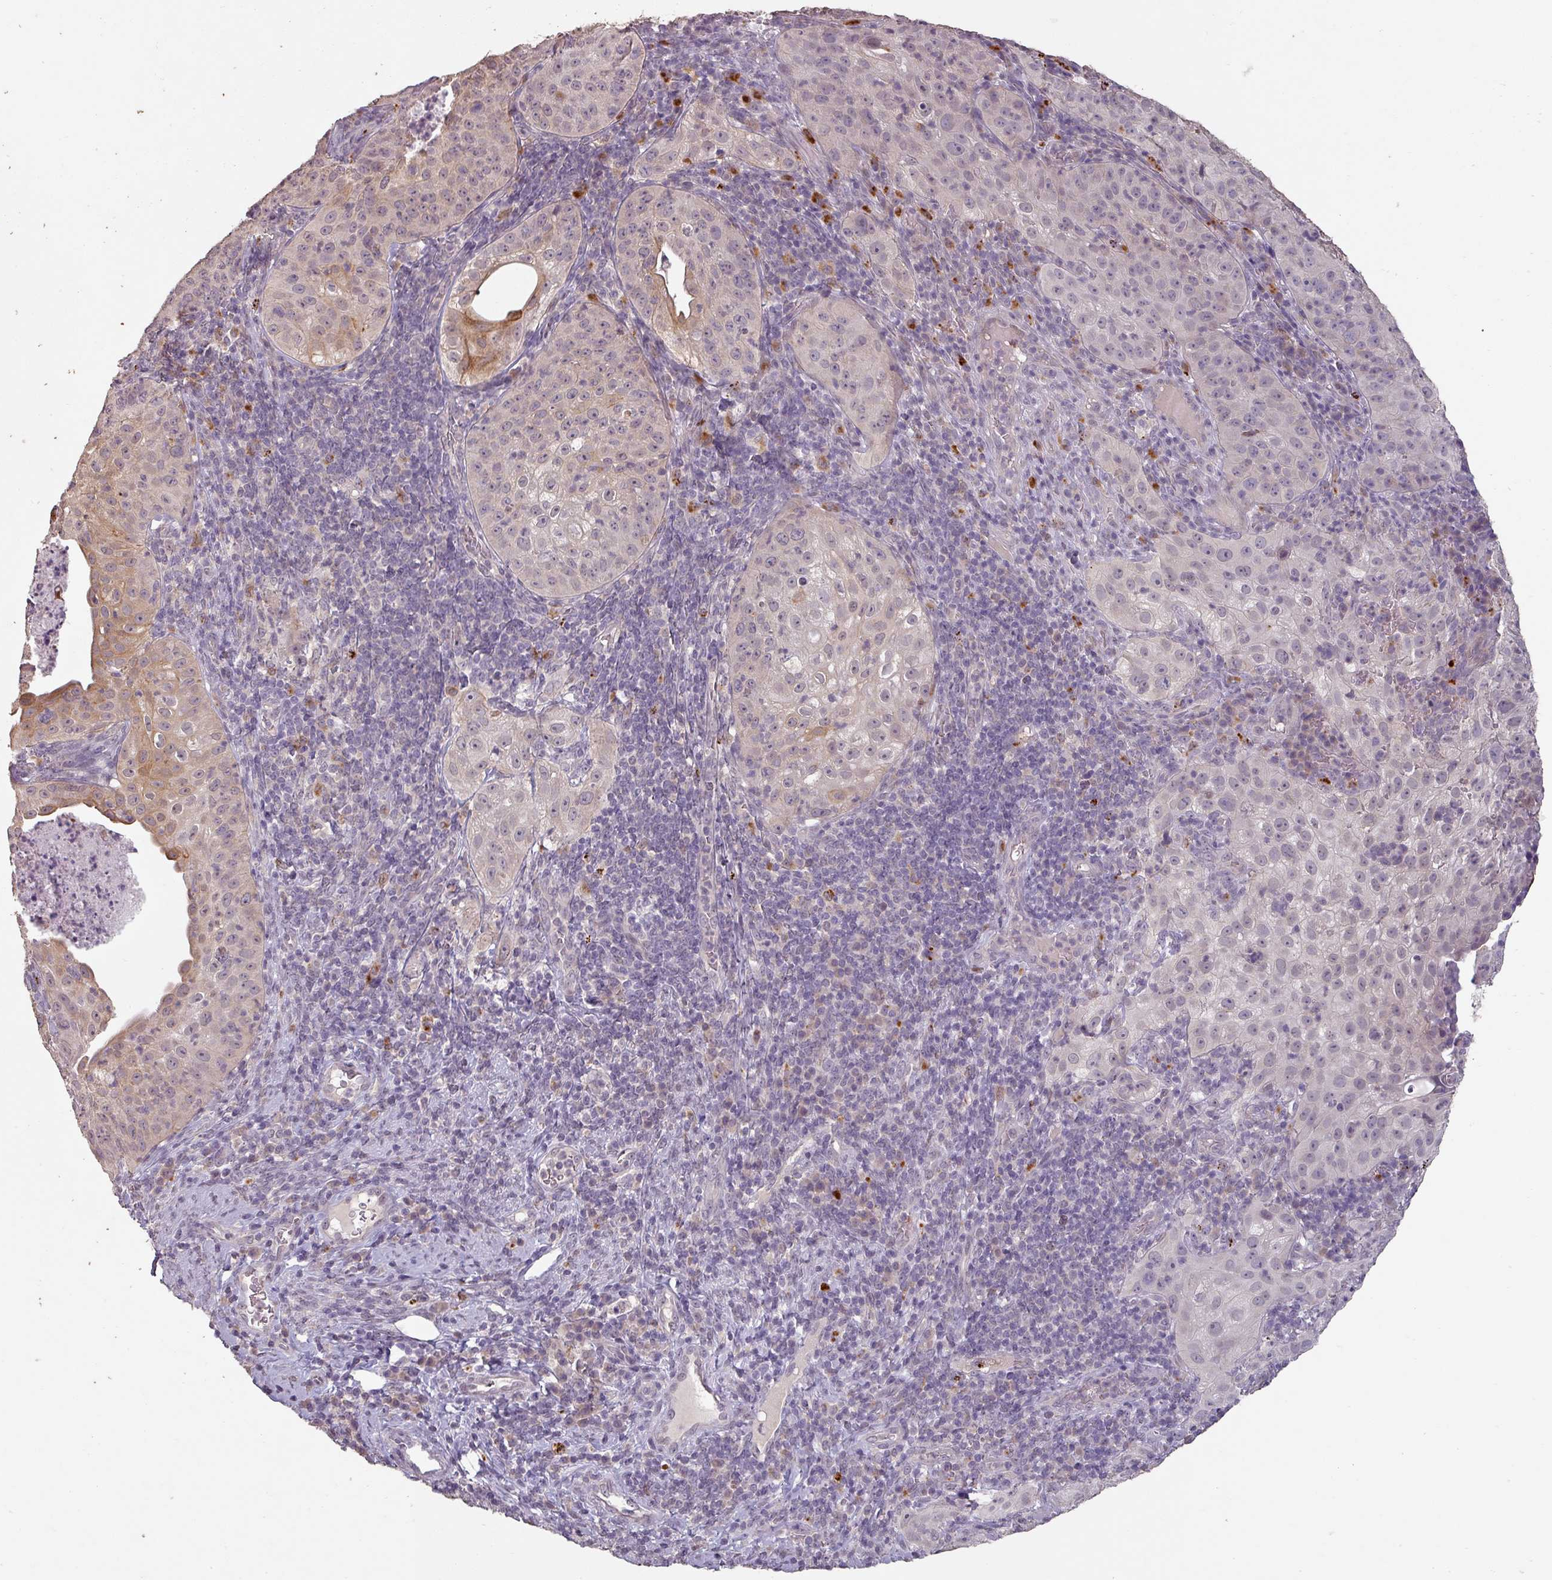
{"staining": {"intensity": "moderate", "quantity": "<25%", "location": "cytoplasmic/membranous"}, "tissue": "cervical cancer", "cell_type": "Tumor cells", "image_type": "cancer", "snomed": [{"axis": "morphology", "description": "Squamous cell carcinoma, NOS"}, {"axis": "topography", "description": "Cervix"}], "caption": "Human squamous cell carcinoma (cervical) stained for a protein (brown) demonstrates moderate cytoplasmic/membranous positive expression in about <25% of tumor cells.", "gene": "LYPLA1", "patient": {"sex": "female", "age": 52}}